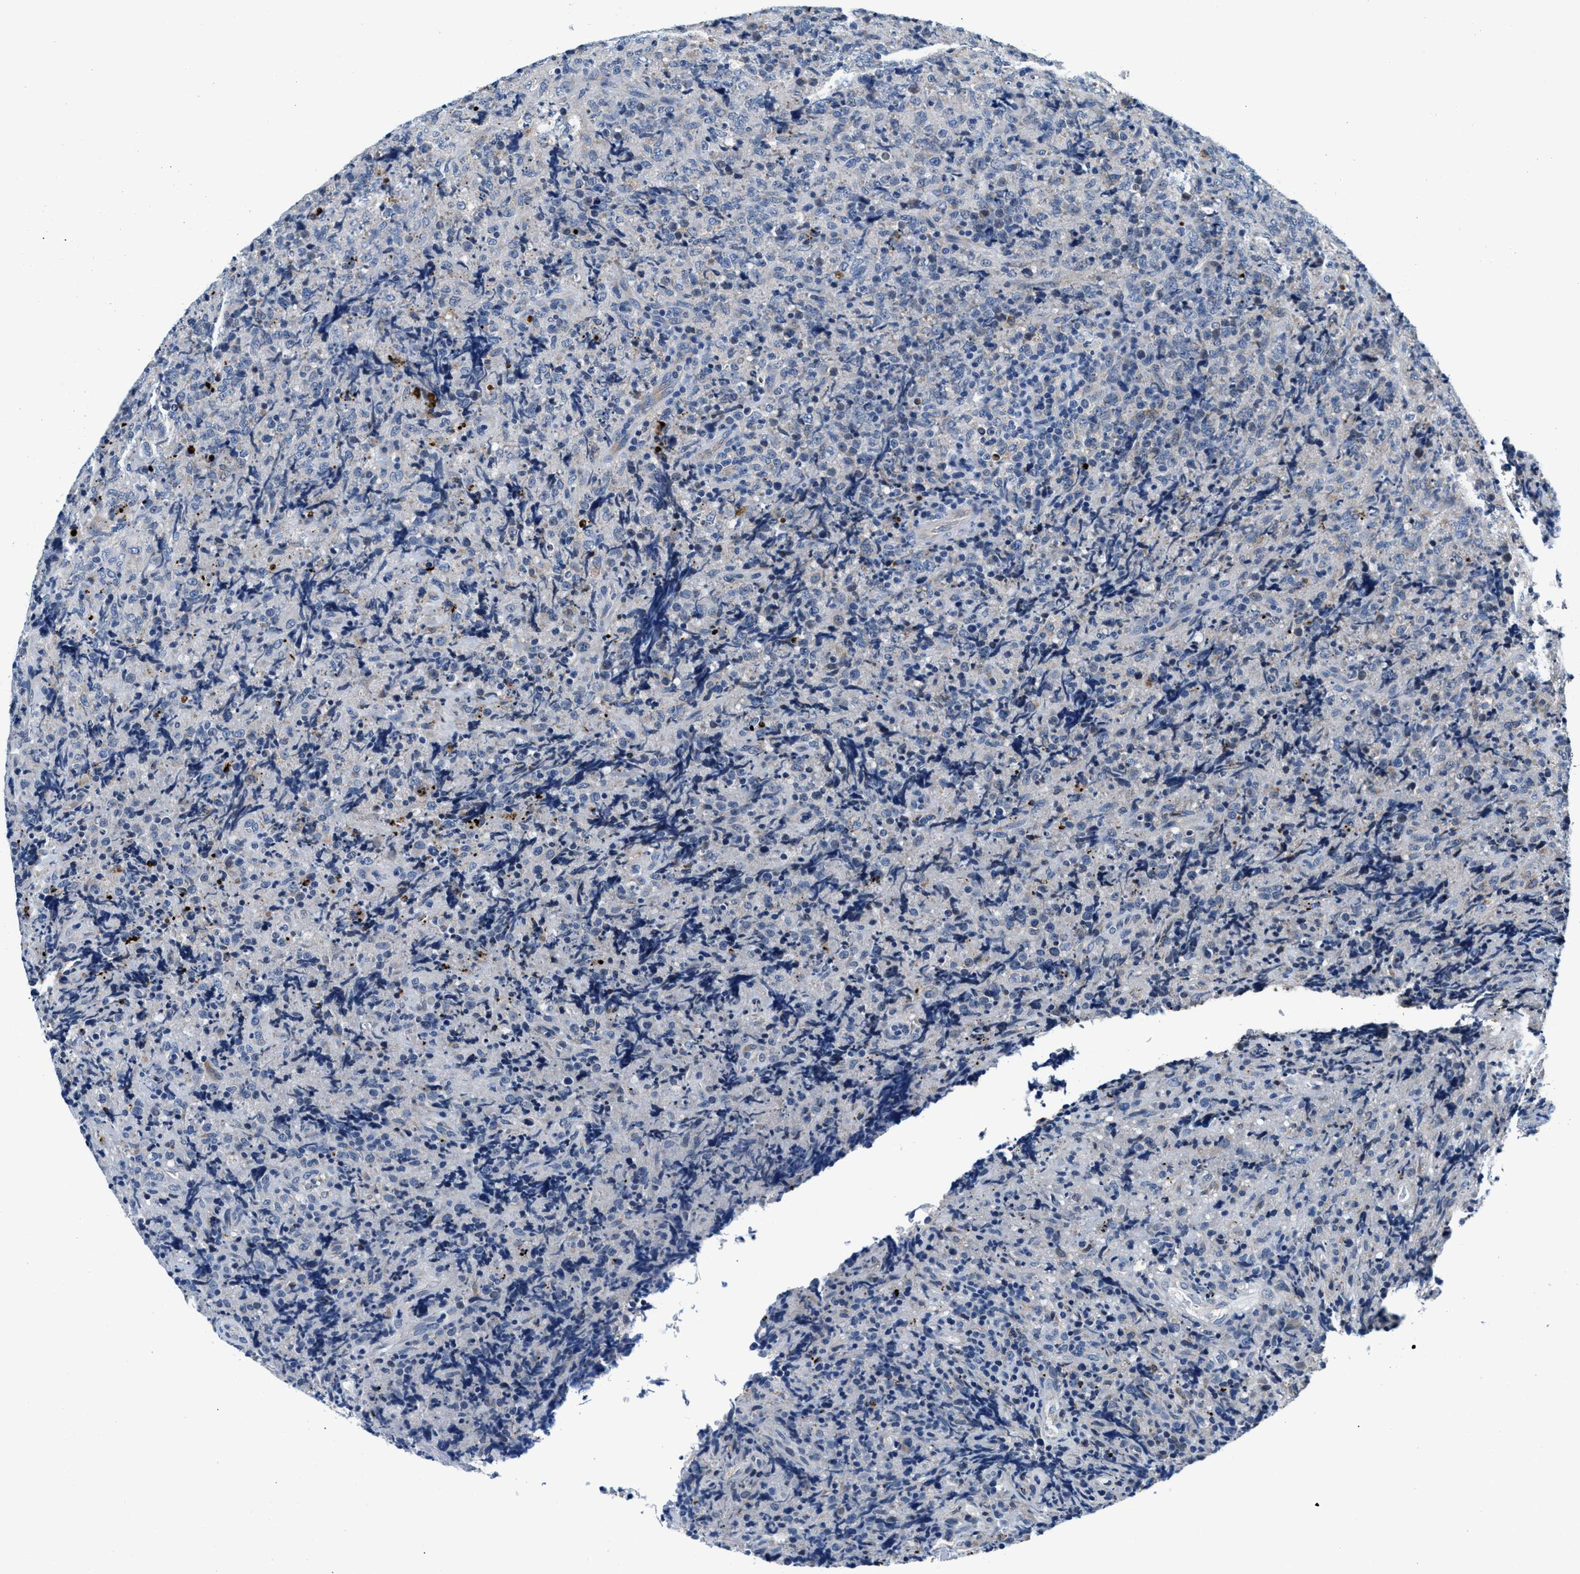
{"staining": {"intensity": "negative", "quantity": "none", "location": "none"}, "tissue": "lymphoma", "cell_type": "Tumor cells", "image_type": "cancer", "snomed": [{"axis": "morphology", "description": "Malignant lymphoma, non-Hodgkin's type, High grade"}, {"axis": "topography", "description": "Tonsil"}], "caption": "High power microscopy image of an immunohistochemistry (IHC) histopathology image of high-grade malignant lymphoma, non-Hodgkin's type, revealing no significant positivity in tumor cells.", "gene": "SLFN11", "patient": {"sex": "female", "age": 36}}